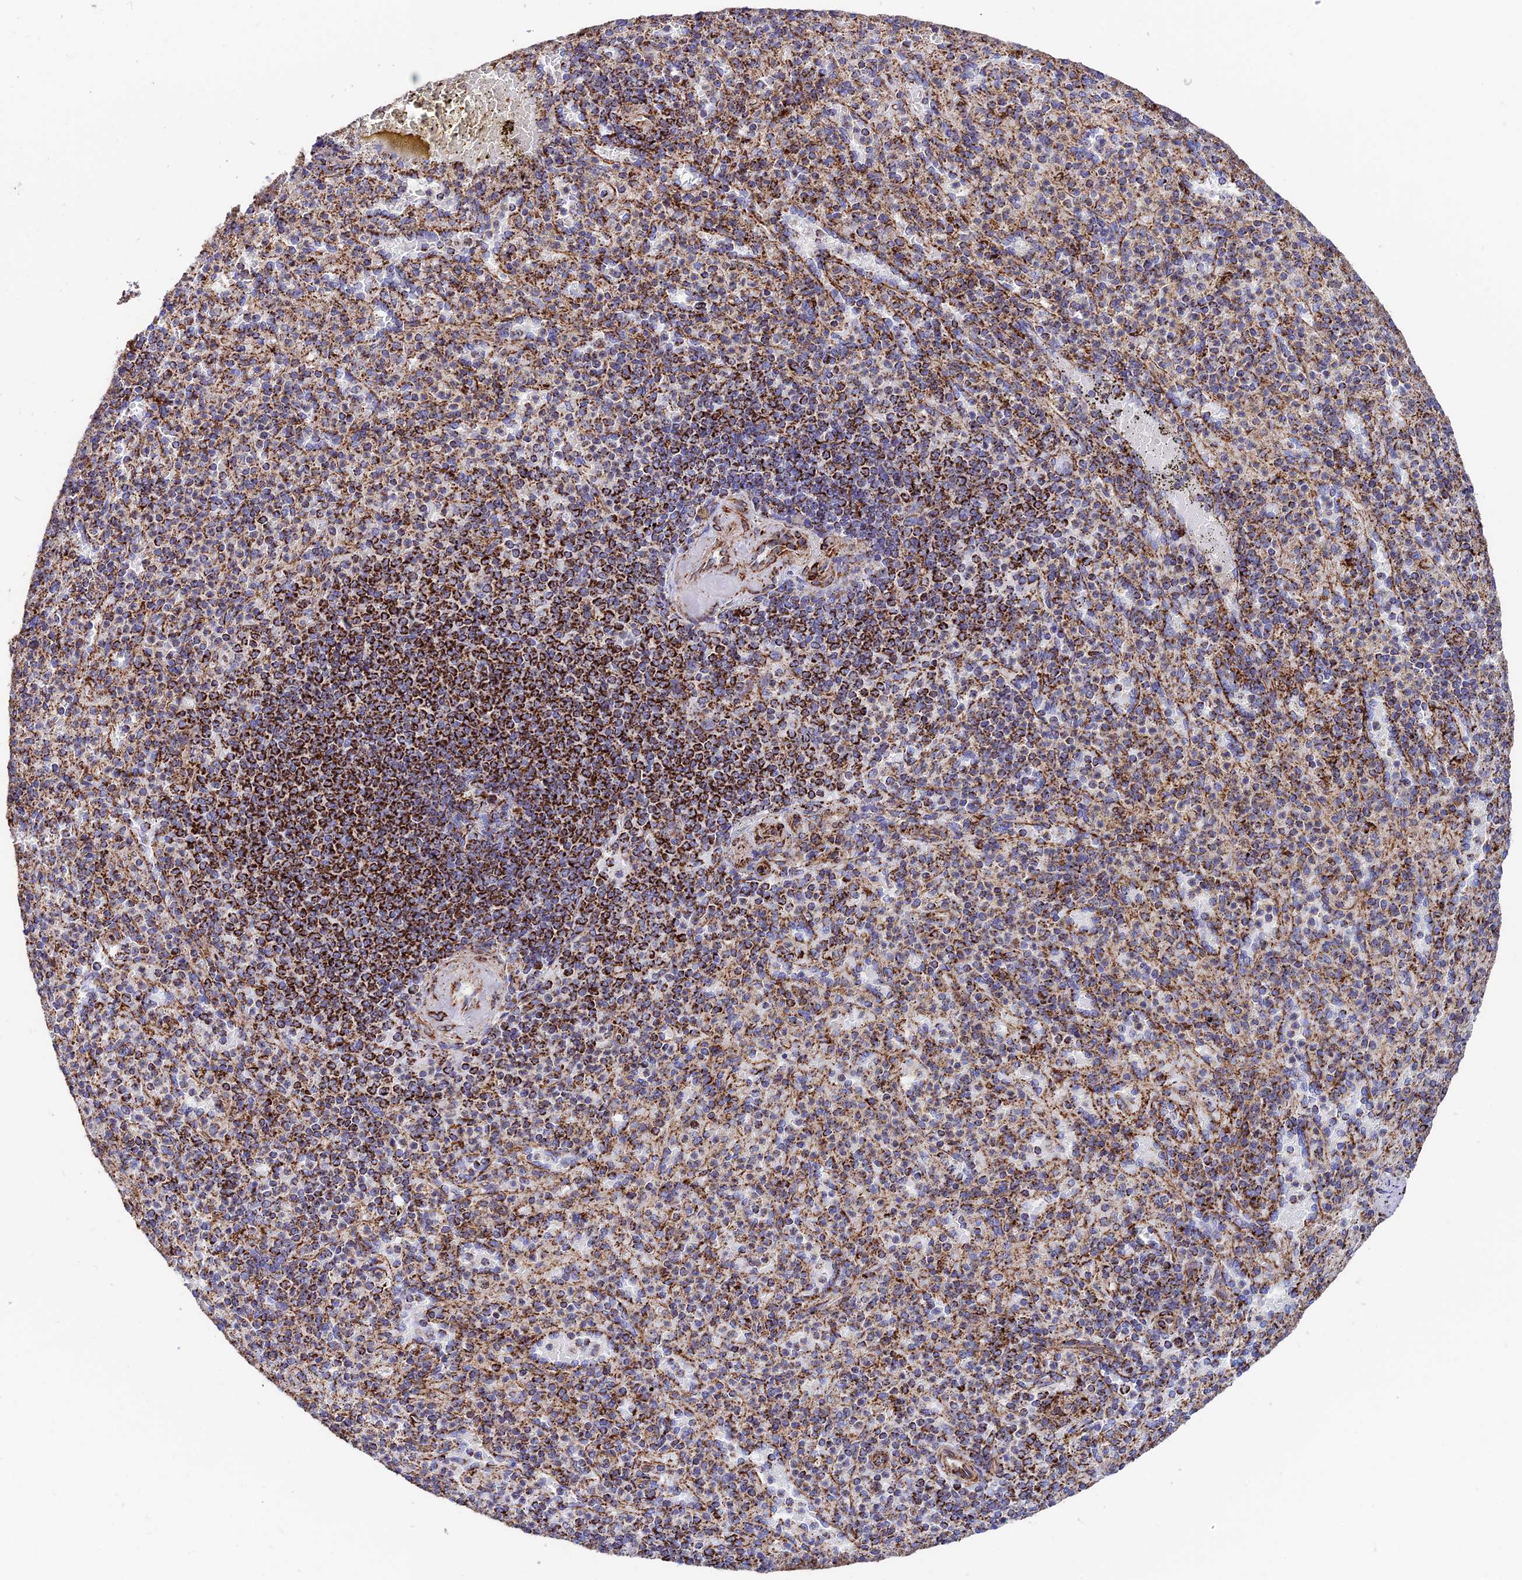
{"staining": {"intensity": "strong", "quantity": "25%-75%", "location": "cytoplasmic/membranous"}, "tissue": "spleen", "cell_type": "Cells in red pulp", "image_type": "normal", "snomed": [{"axis": "morphology", "description": "Normal tissue, NOS"}, {"axis": "topography", "description": "Spleen"}], "caption": "Human spleen stained with a protein marker displays strong staining in cells in red pulp.", "gene": "CHCHD3", "patient": {"sex": "female", "age": 74}}